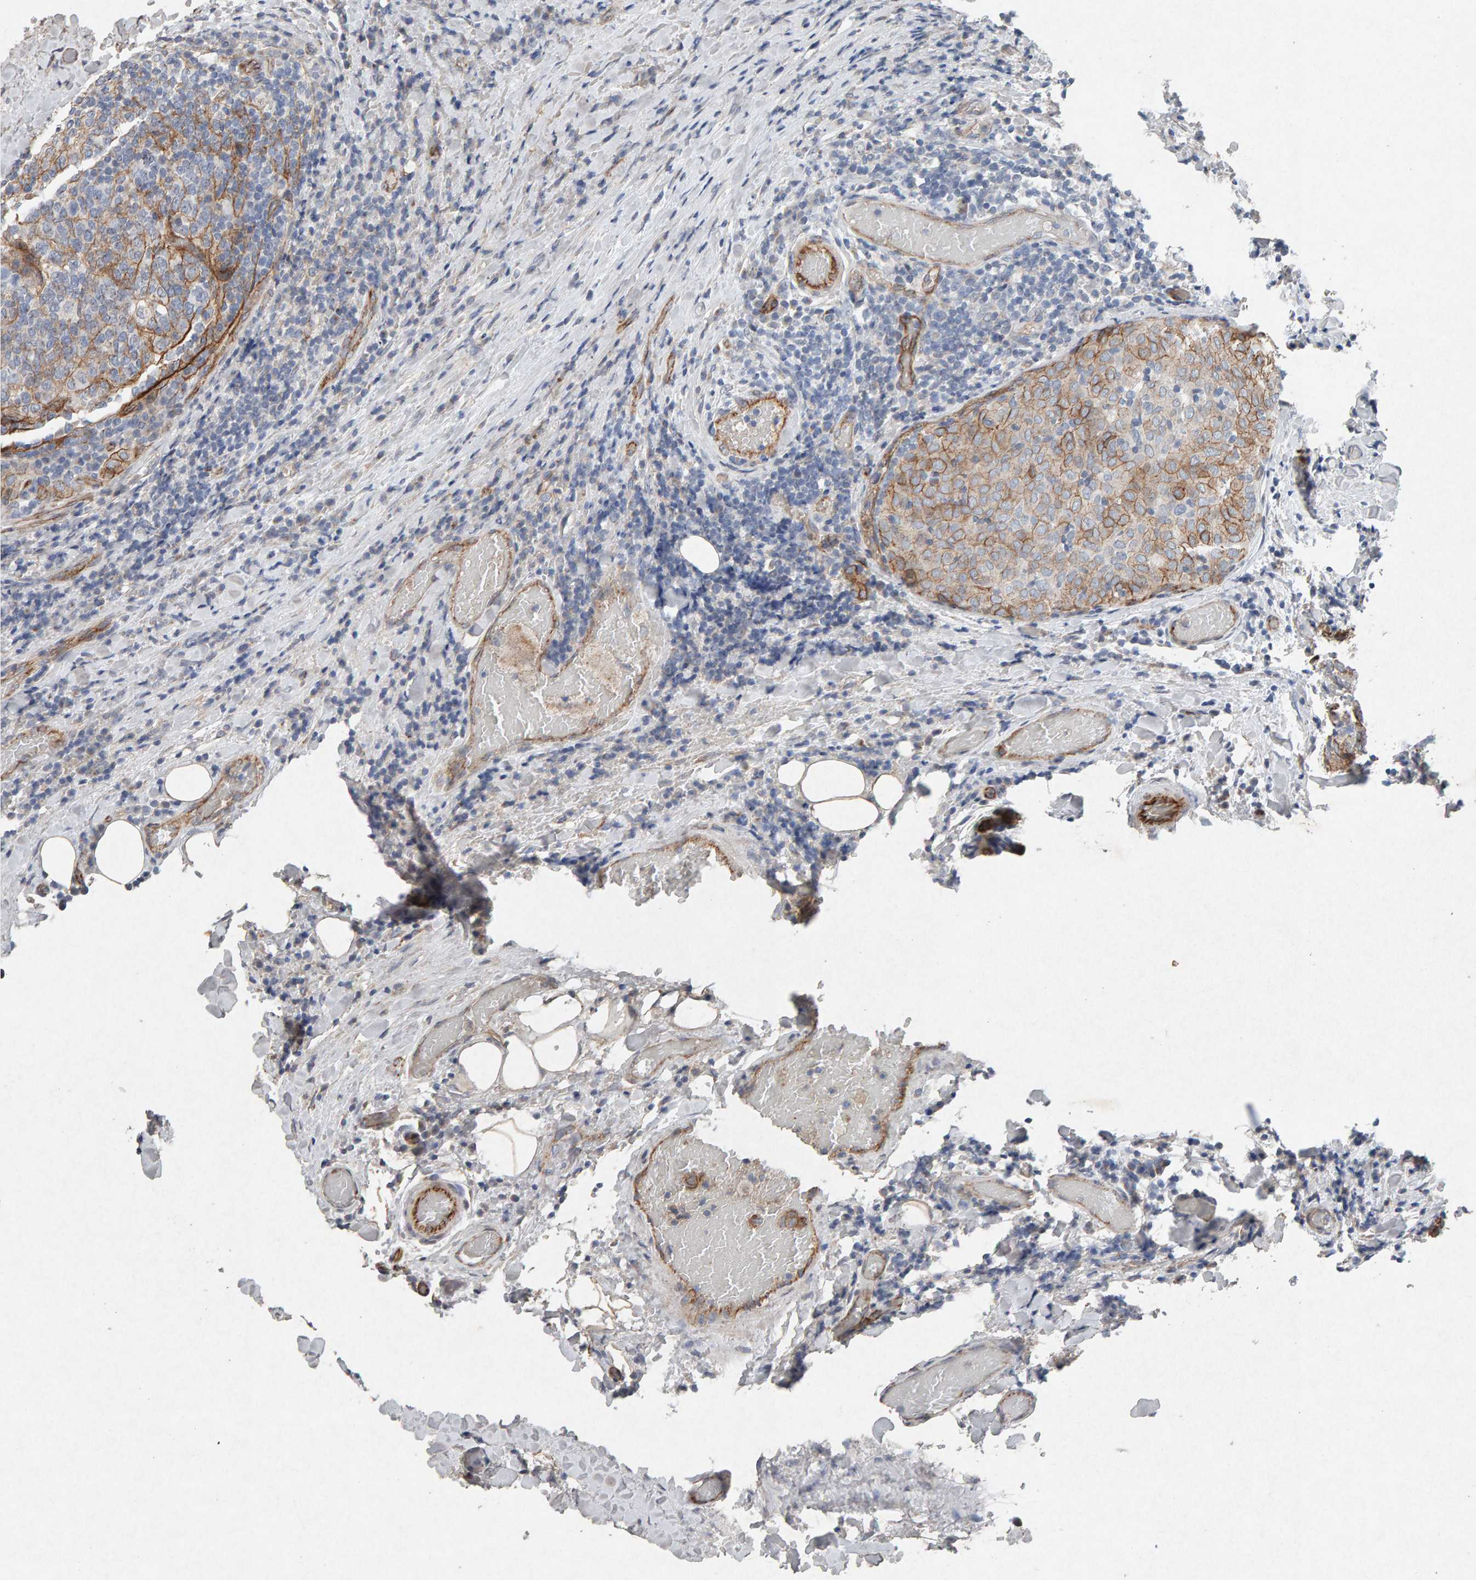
{"staining": {"intensity": "moderate", "quantity": ">75%", "location": "cytoplasmic/membranous"}, "tissue": "thyroid cancer", "cell_type": "Tumor cells", "image_type": "cancer", "snomed": [{"axis": "morphology", "description": "Normal tissue, NOS"}, {"axis": "morphology", "description": "Papillary adenocarcinoma, NOS"}, {"axis": "topography", "description": "Thyroid gland"}], "caption": "About >75% of tumor cells in thyroid papillary adenocarcinoma demonstrate moderate cytoplasmic/membranous protein staining as visualized by brown immunohistochemical staining.", "gene": "PTPRM", "patient": {"sex": "female", "age": 30}}